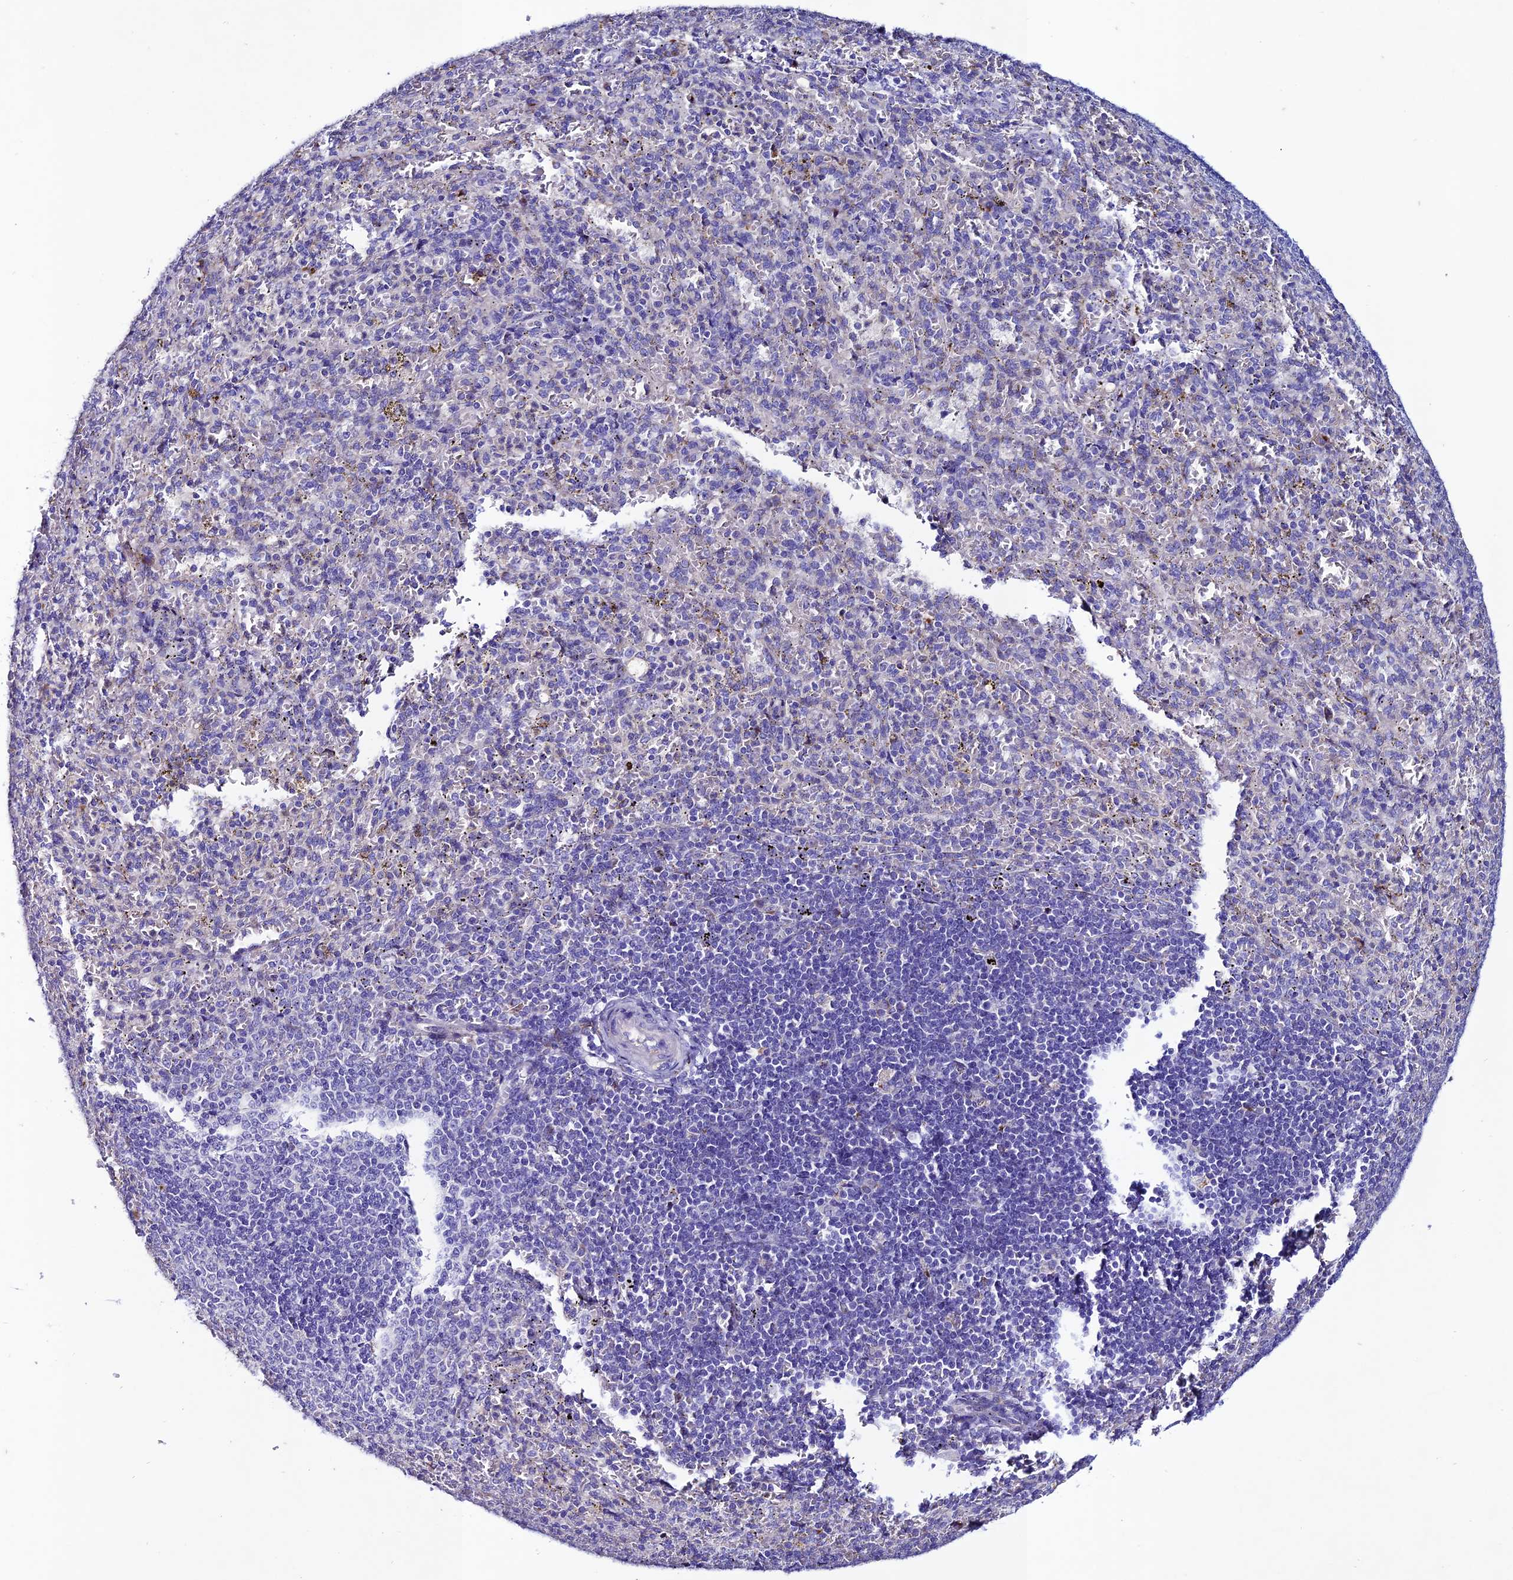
{"staining": {"intensity": "negative", "quantity": "none", "location": "none"}, "tissue": "spleen", "cell_type": "Cells in red pulp", "image_type": "normal", "snomed": [{"axis": "morphology", "description": "Normal tissue, NOS"}, {"axis": "topography", "description": "Spleen"}], "caption": "Protein analysis of unremarkable spleen shows no significant staining in cells in red pulp. The staining is performed using DAB brown chromogen with nuclei counter-stained in using hematoxylin.", "gene": "OR51Q1", "patient": {"sex": "female", "age": 21}}